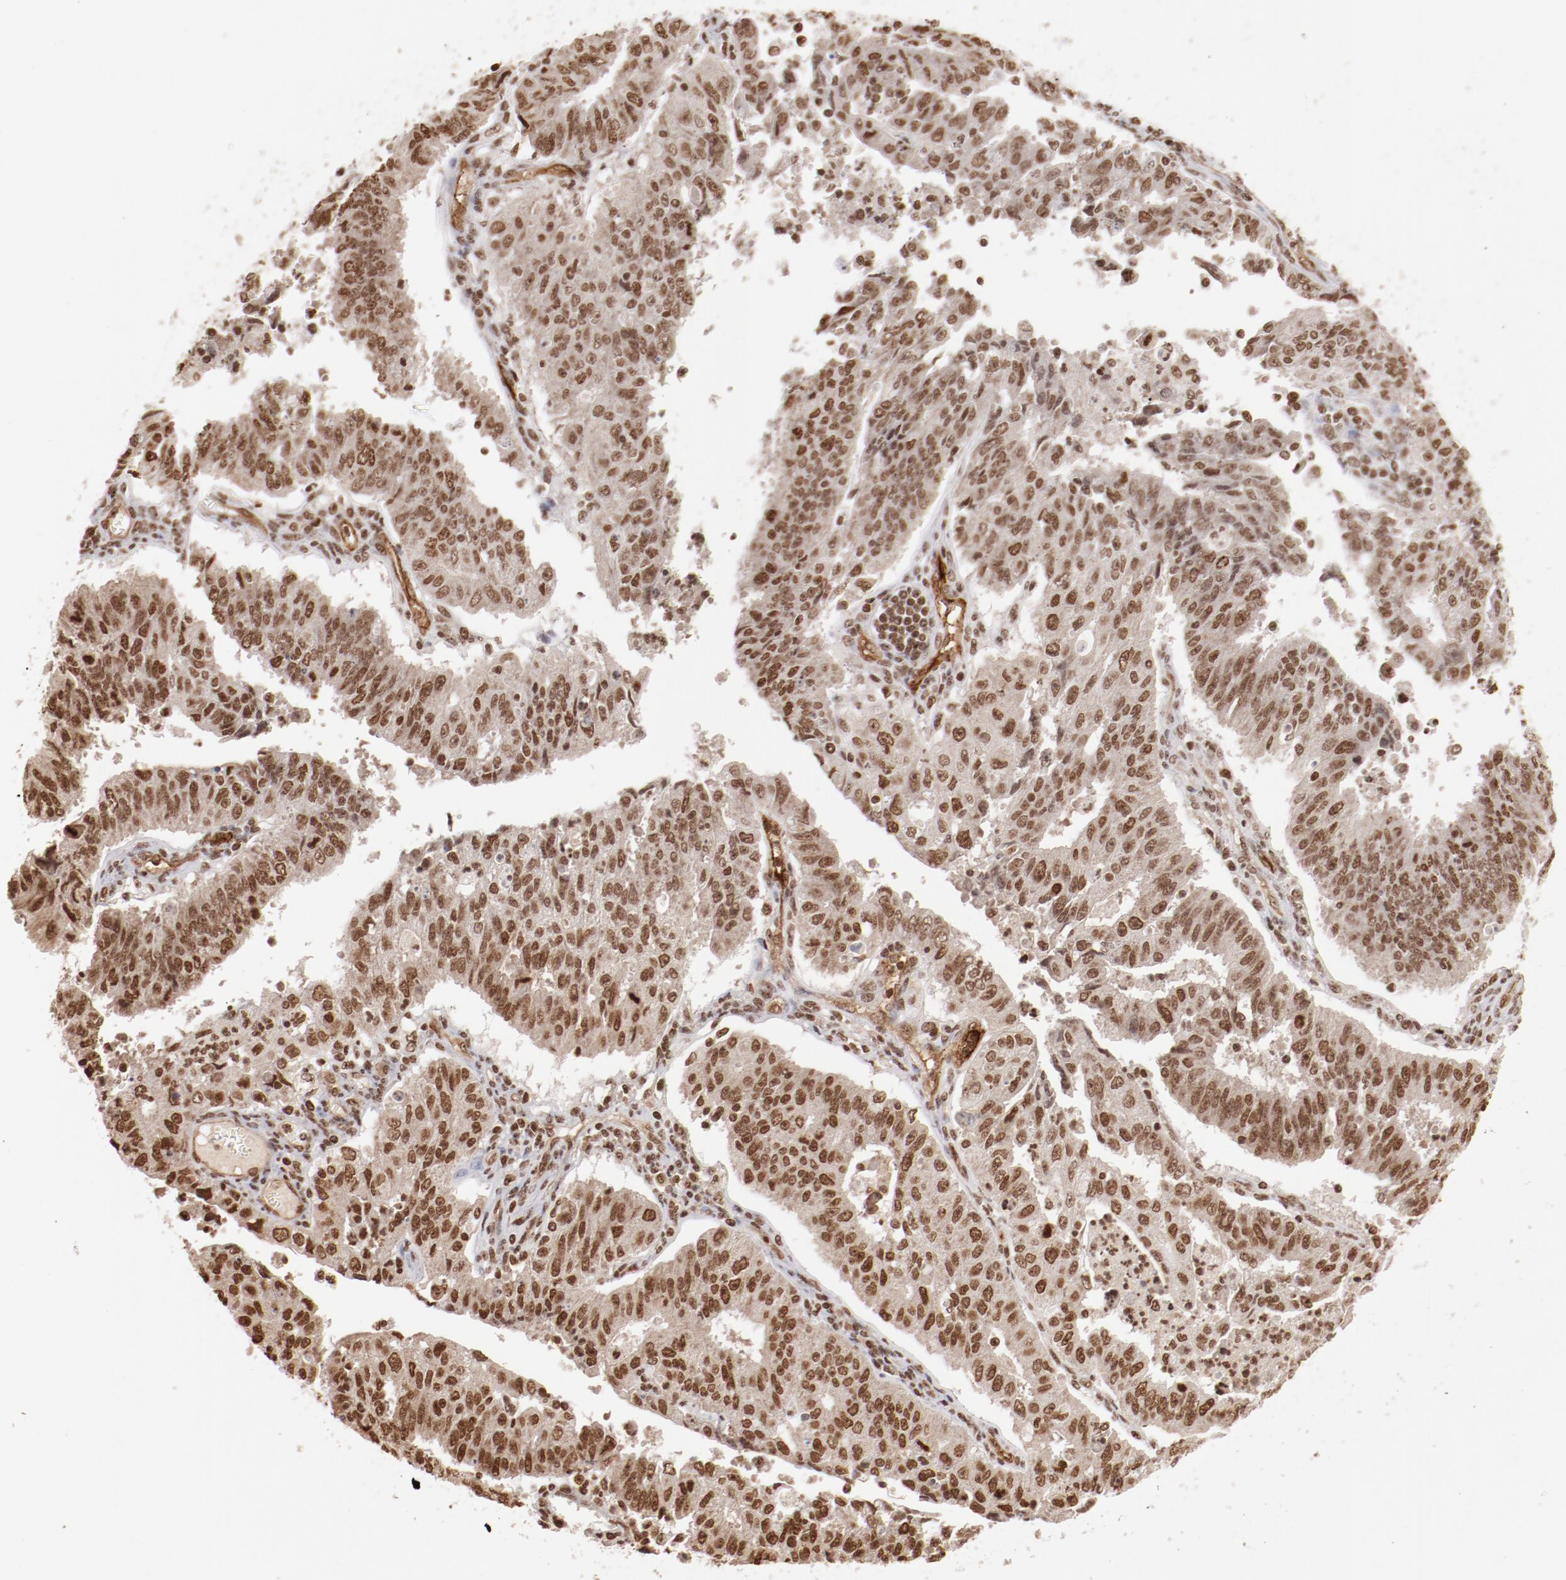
{"staining": {"intensity": "moderate", "quantity": ">75%", "location": "nuclear"}, "tissue": "endometrial cancer", "cell_type": "Tumor cells", "image_type": "cancer", "snomed": [{"axis": "morphology", "description": "Adenocarcinoma, NOS"}, {"axis": "topography", "description": "Endometrium"}], "caption": "The image demonstrates a brown stain indicating the presence of a protein in the nuclear of tumor cells in endometrial cancer (adenocarcinoma).", "gene": "ABL2", "patient": {"sex": "female", "age": 42}}